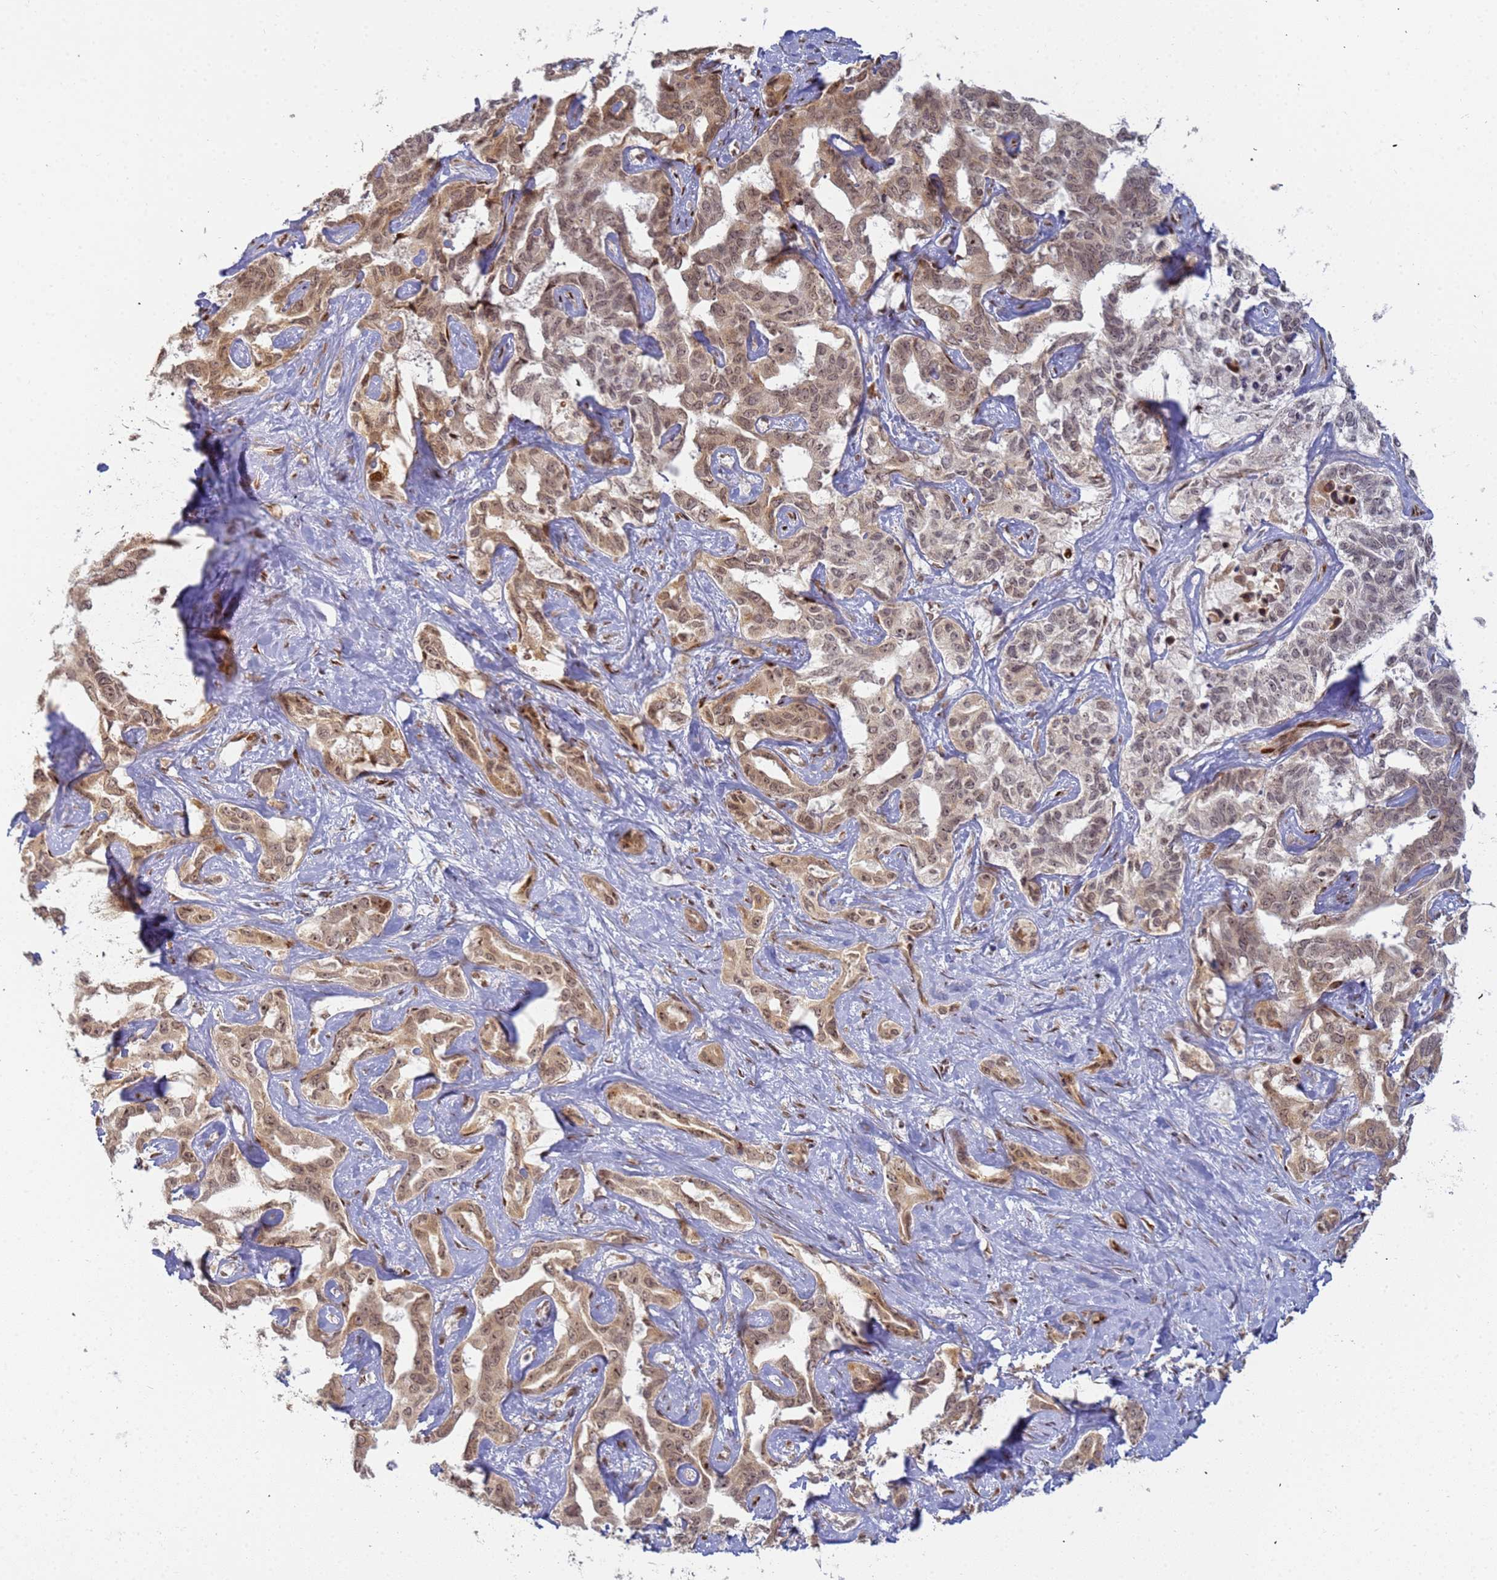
{"staining": {"intensity": "moderate", "quantity": ">75%", "location": "cytoplasmic/membranous,nuclear"}, "tissue": "liver cancer", "cell_type": "Tumor cells", "image_type": "cancer", "snomed": [{"axis": "morphology", "description": "Cholangiocarcinoma"}, {"axis": "topography", "description": "Liver"}], "caption": "Immunohistochemistry (IHC) image of liver cancer stained for a protein (brown), which reveals medium levels of moderate cytoplasmic/membranous and nuclear positivity in about >75% of tumor cells.", "gene": "ABCA2", "patient": {"sex": "male", "age": 59}}